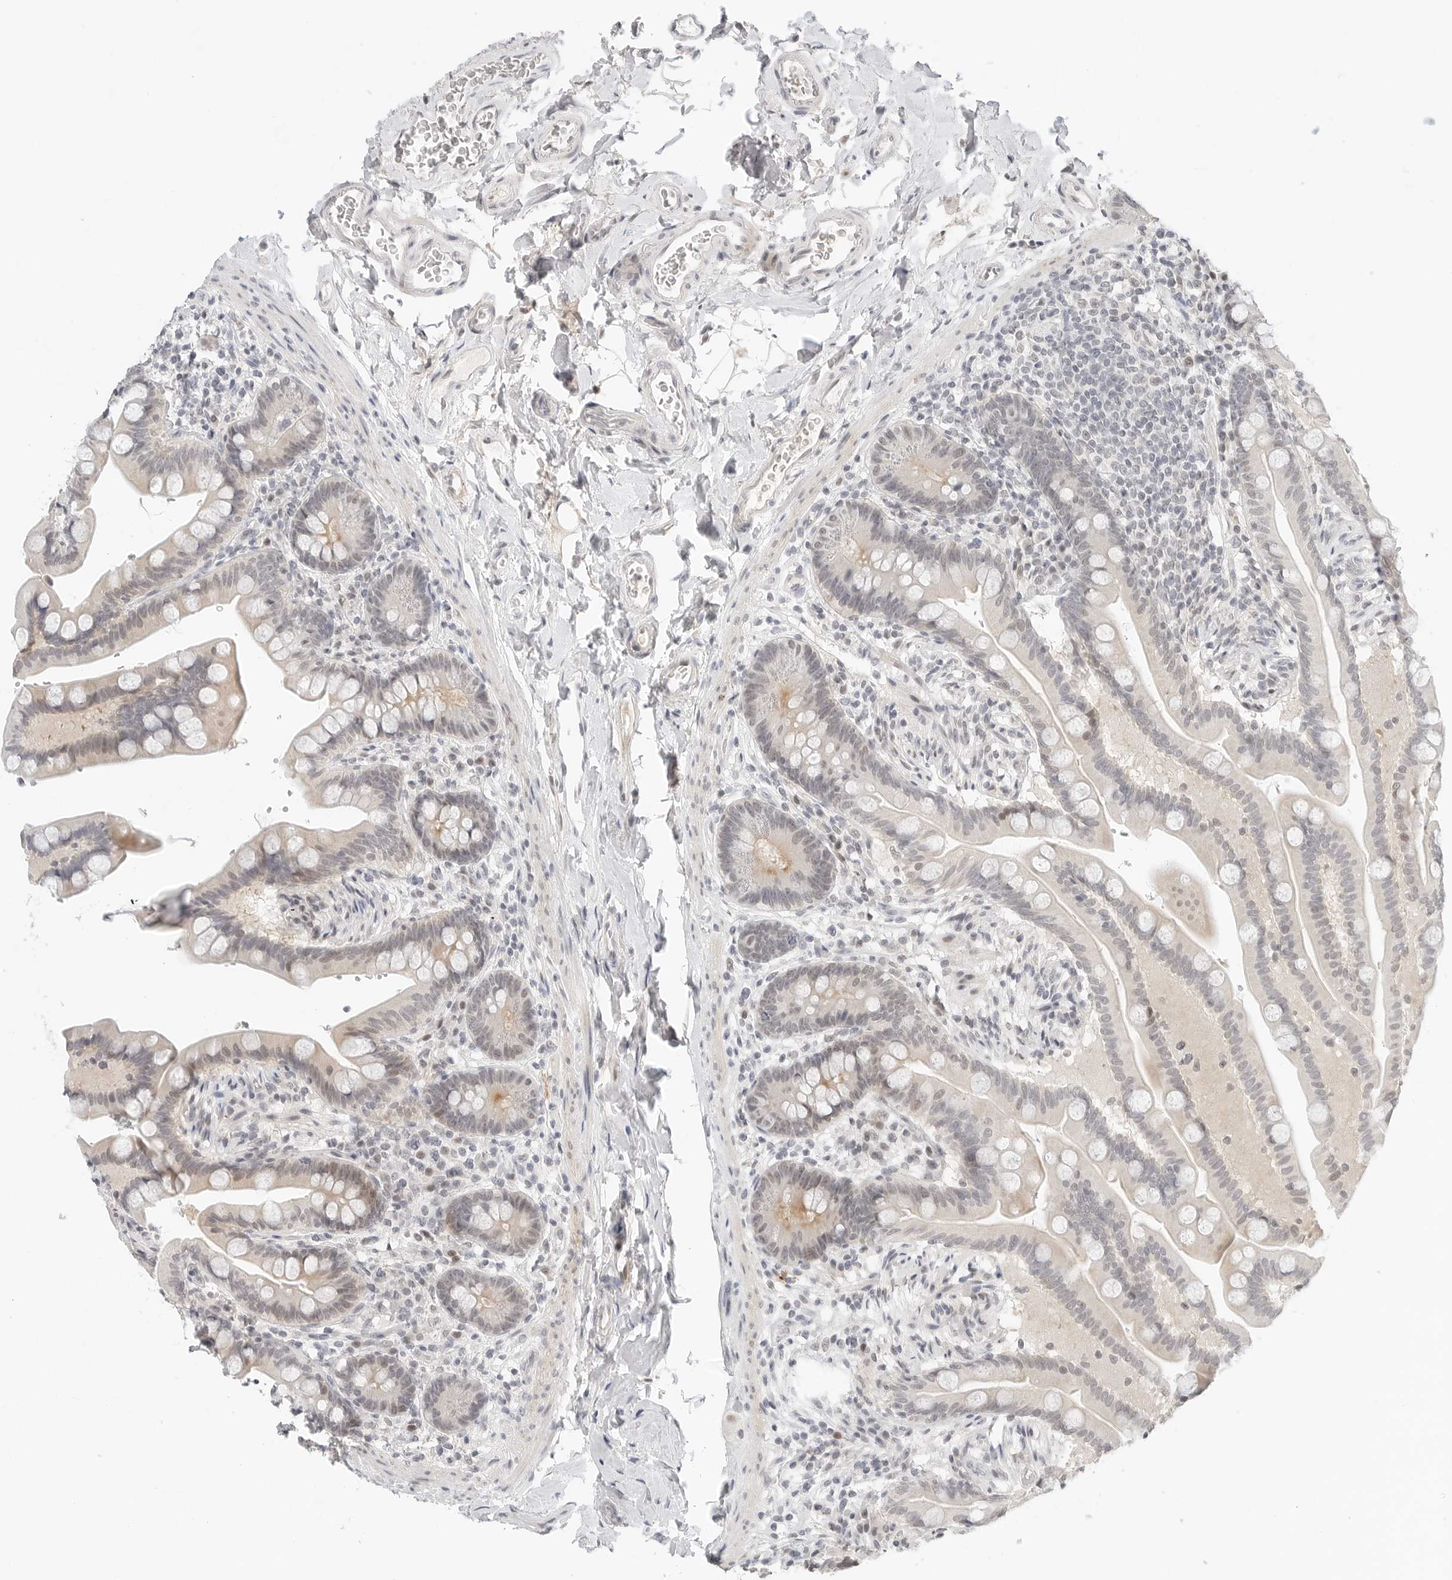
{"staining": {"intensity": "negative", "quantity": "none", "location": "none"}, "tissue": "colon", "cell_type": "Endothelial cells", "image_type": "normal", "snomed": [{"axis": "morphology", "description": "Normal tissue, NOS"}, {"axis": "topography", "description": "Smooth muscle"}, {"axis": "topography", "description": "Colon"}], "caption": "There is no significant staining in endothelial cells of colon. Brightfield microscopy of immunohistochemistry stained with DAB (3,3'-diaminobenzidine) (brown) and hematoxylin (blue), captured at high magnification.", "gene": "TSEN2", "patient": {"sex": "male", "age": 73}}